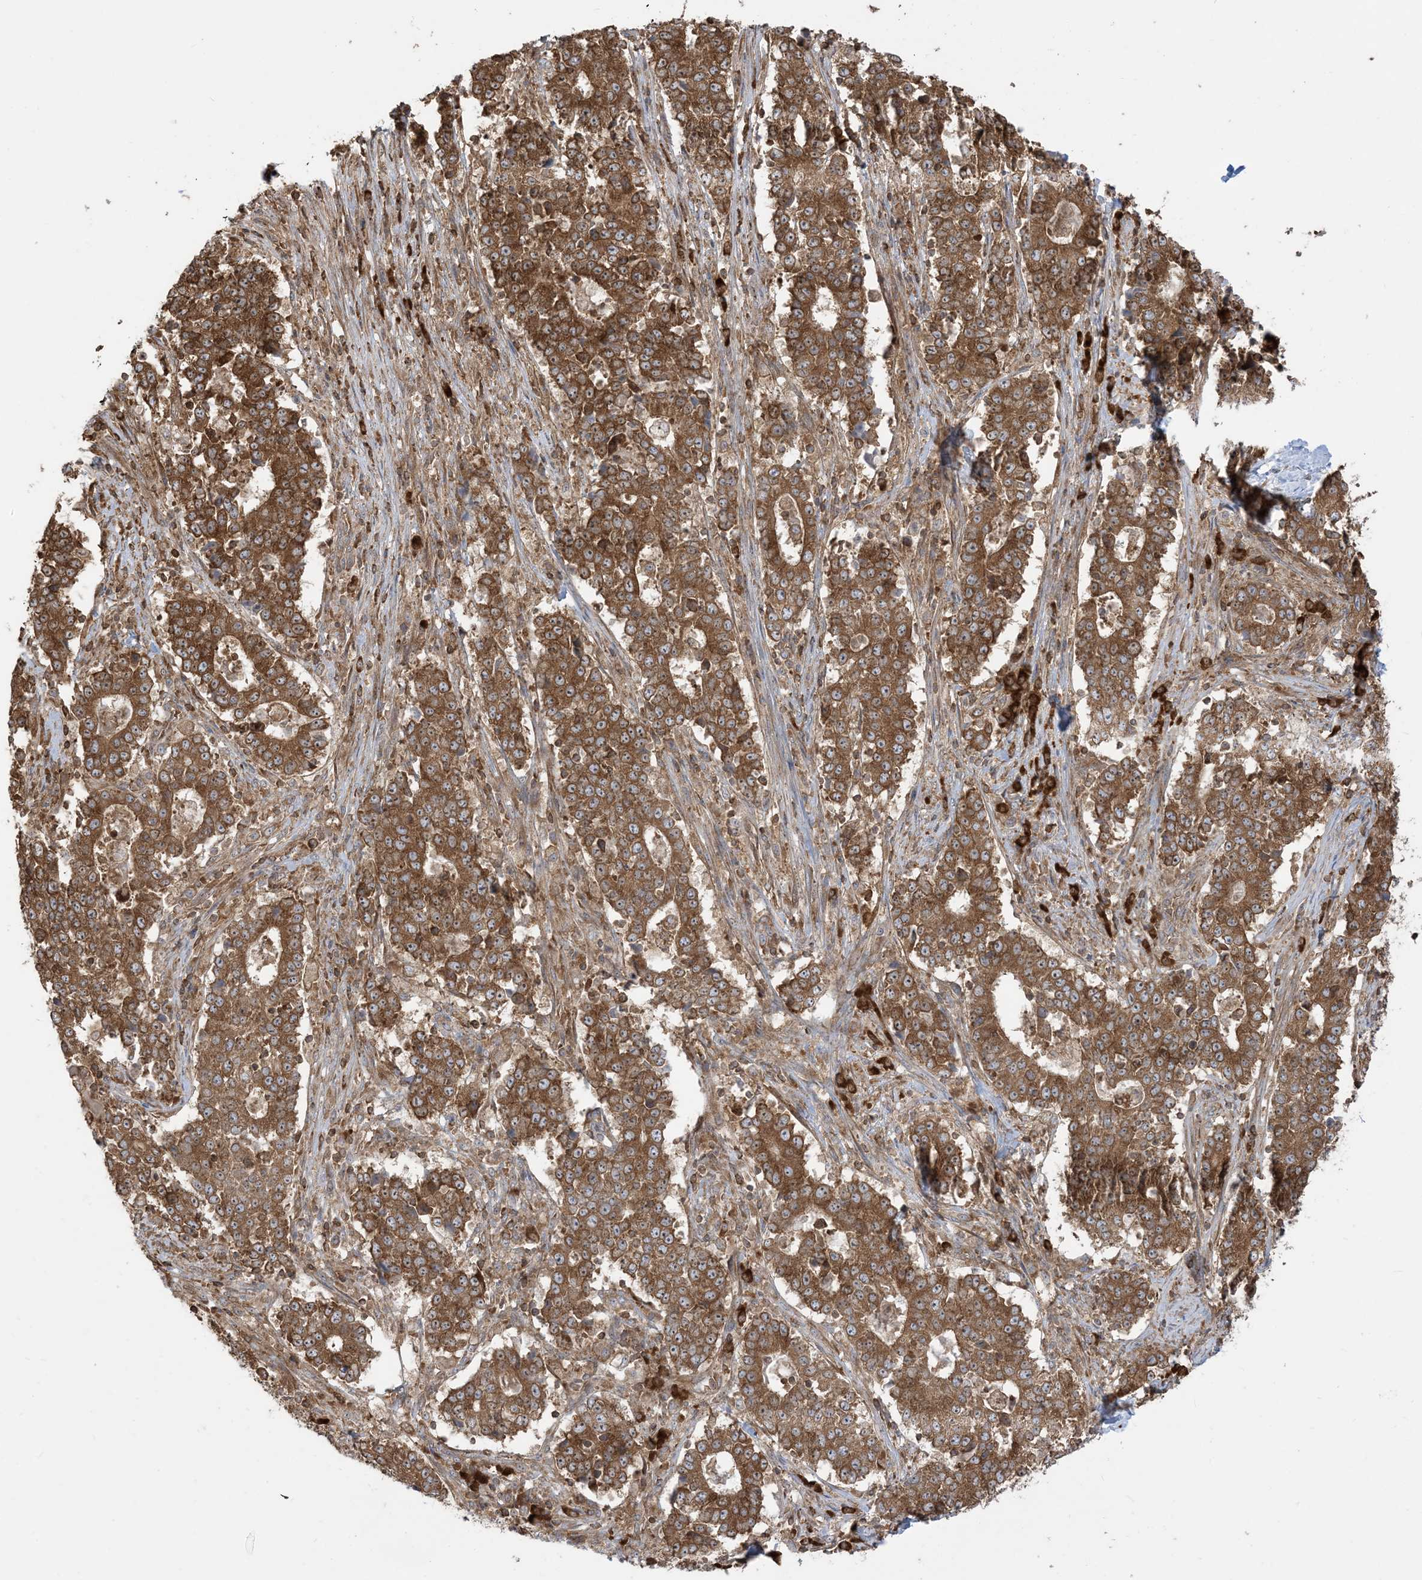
{"staining": {"intensity": "moderate", "quantity": ">75%", "location": "cytoplasmic/membranous,nuclear"}, "tissue": "stomach cancer", "cell_type": "Tumor cells", "image_type": "cancer", "snomed": [{"axis": "morphology", "description": "Adenocarcinoma, NOS"}, {"axis": "topography", "description": "Stomach"}], "caption": "Protein staining by immunohistochemistry reveals moderate cytoplasmic/membranous and nuclear positivity in about >75% of tumor cells in stomach cancer.", "gene": "SRP72", "patient": {"sex": "male", "age": 59}}